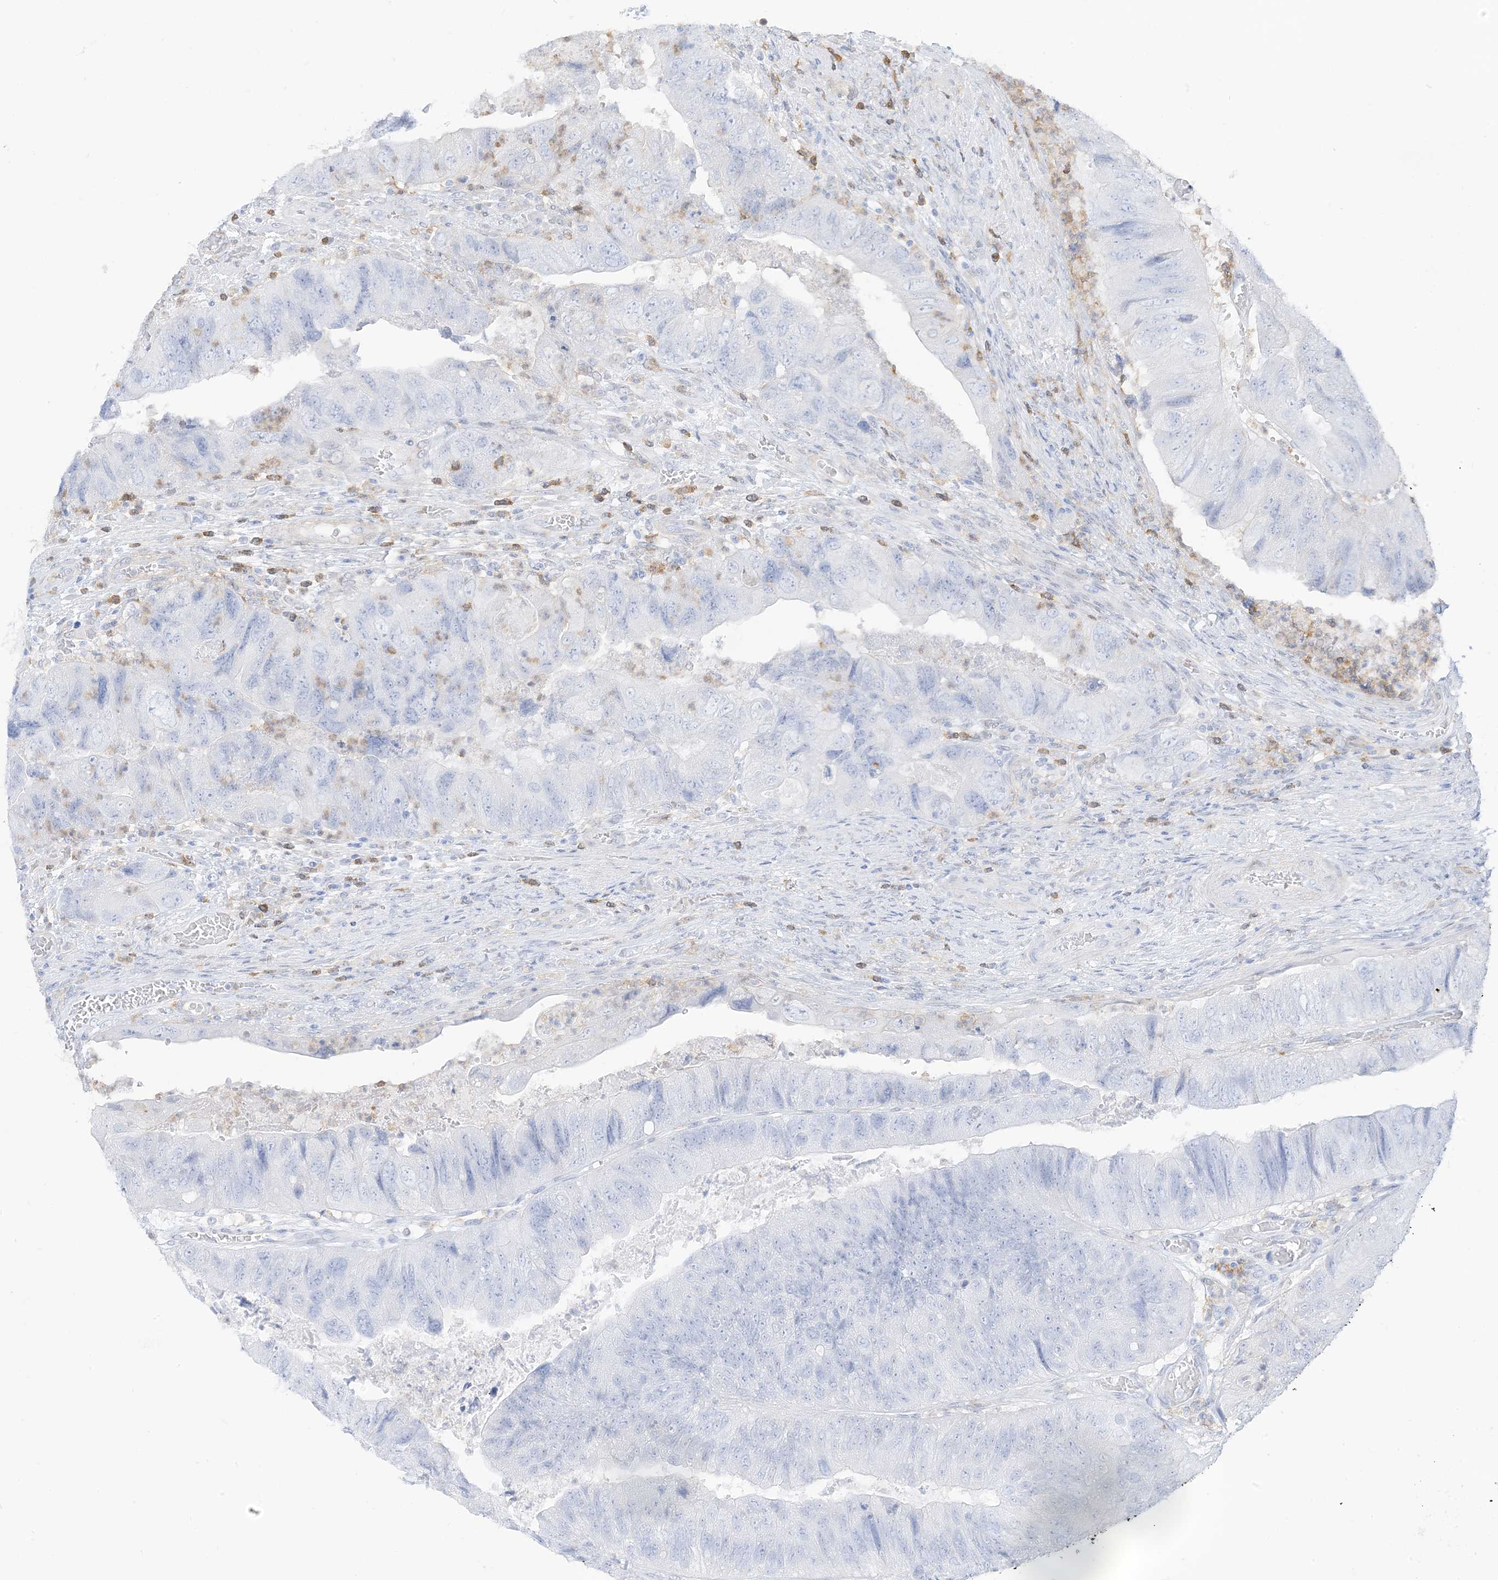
{"staining": {"intensity": "negative", "quantity": "none", "location": "none"}, "tissue": "colorectal cancer", "cell_type": "Tumor cells", "image_type": "cancer", "snomed": [{"axis": "morphology", "description": "Adenocarcinoma, NOS"}, {"axis": "topography", "description": "Rectum"}], "caption": "Immunohistochemical staining of colorectal adenocarcinoma exhibits no significant expression in tumor cells.", "gene": "GSN", "patient": {"sex": "male", "age": 63}}